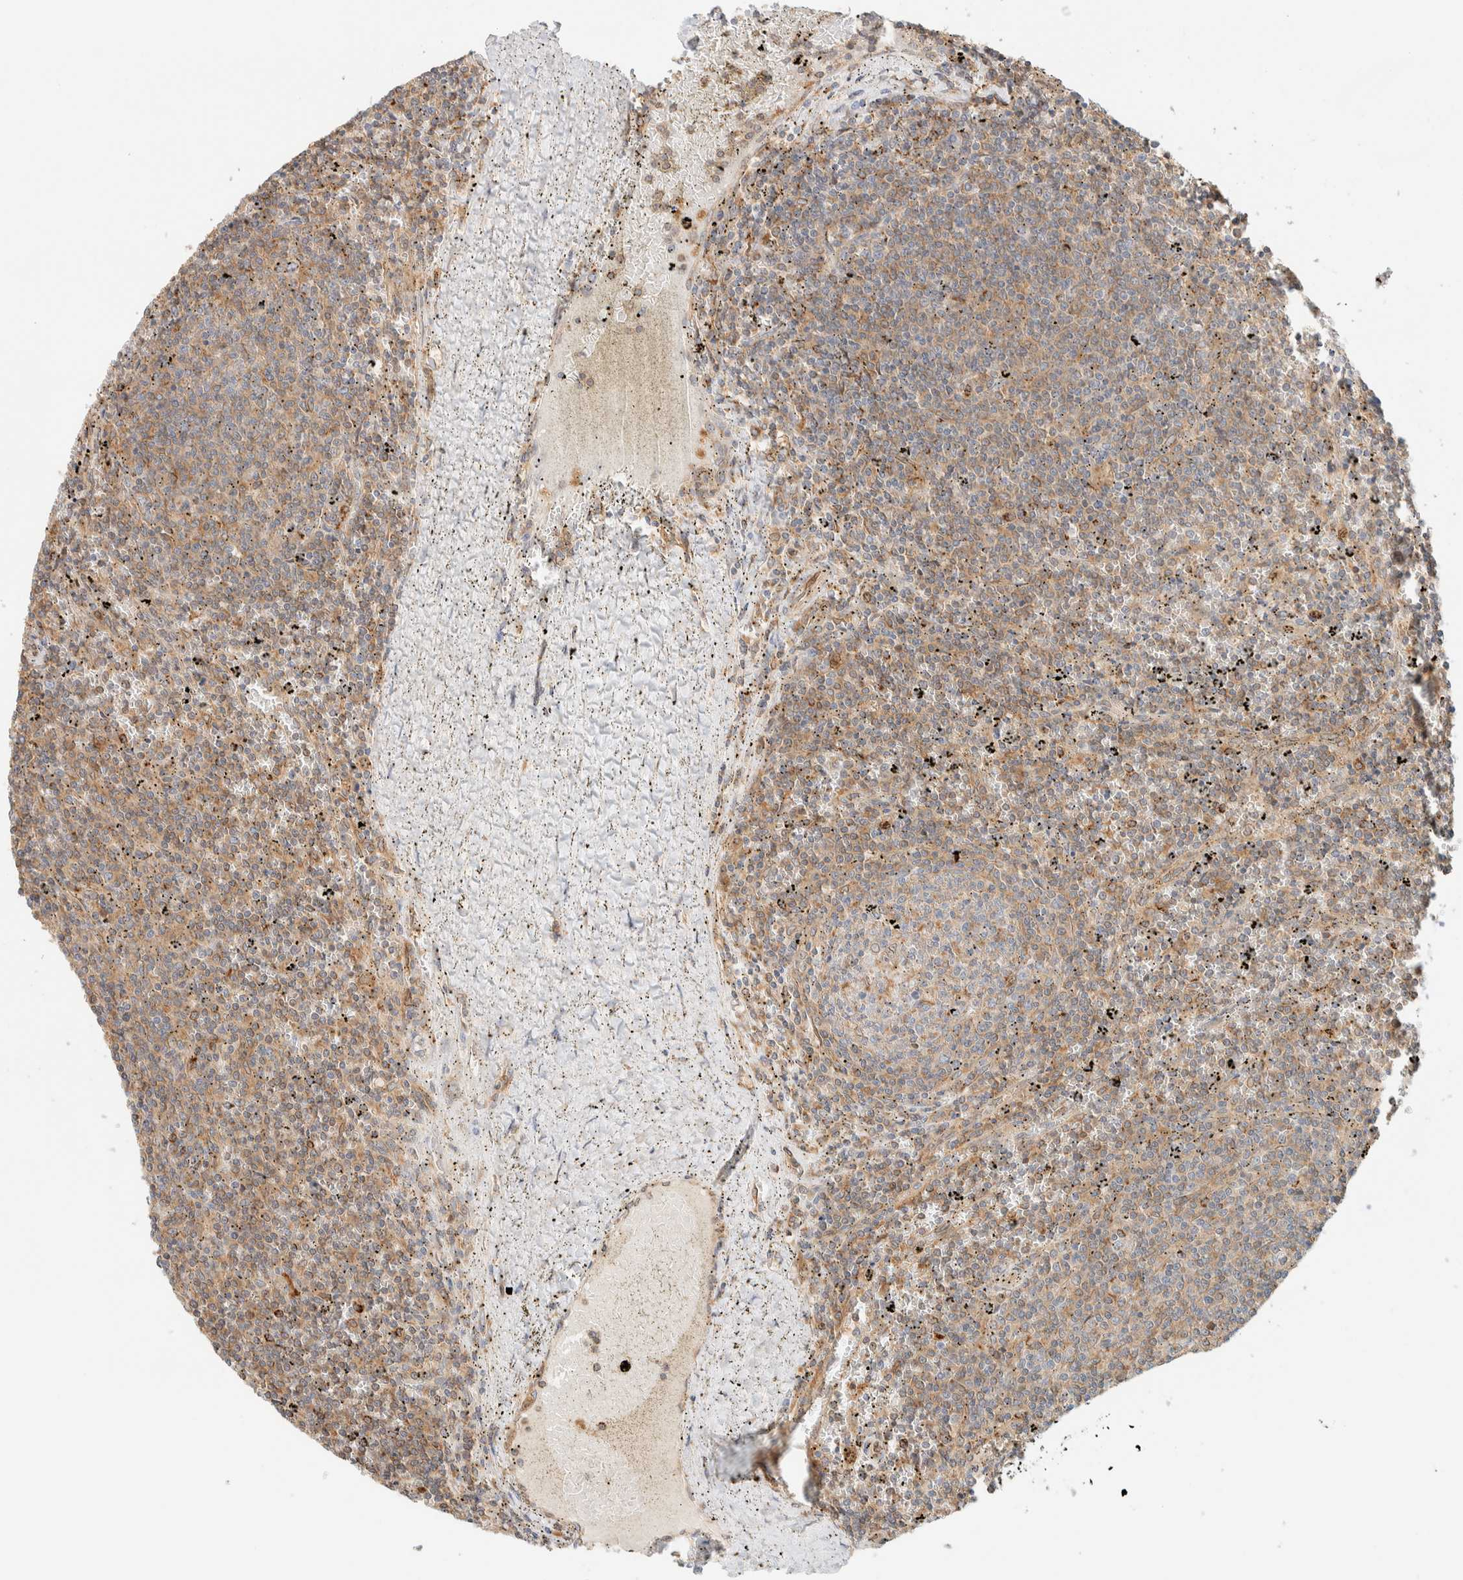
{"staining": {"intensity": "moderate", "quantity": "25%-75%", "location": "cytoplasmic/membranous"}, "tissue": "lymphoma", "cell_type": "Tumor cells", "image_type": "cancer", "snomed": [{"axis": "morphology", "description": "Malignant lymphoma, non-Hodgkin's type, Low grade"}, {"axis": "topography", "description": "Spleen"}], "caption": "This is a photomicrograph of IHC staining of lymphoma, which shows moderate staining in the cytoplasmic/membranous of tumor cells.", "gene": "NT5C", "patient": {"sex": "female", "age": 50}}